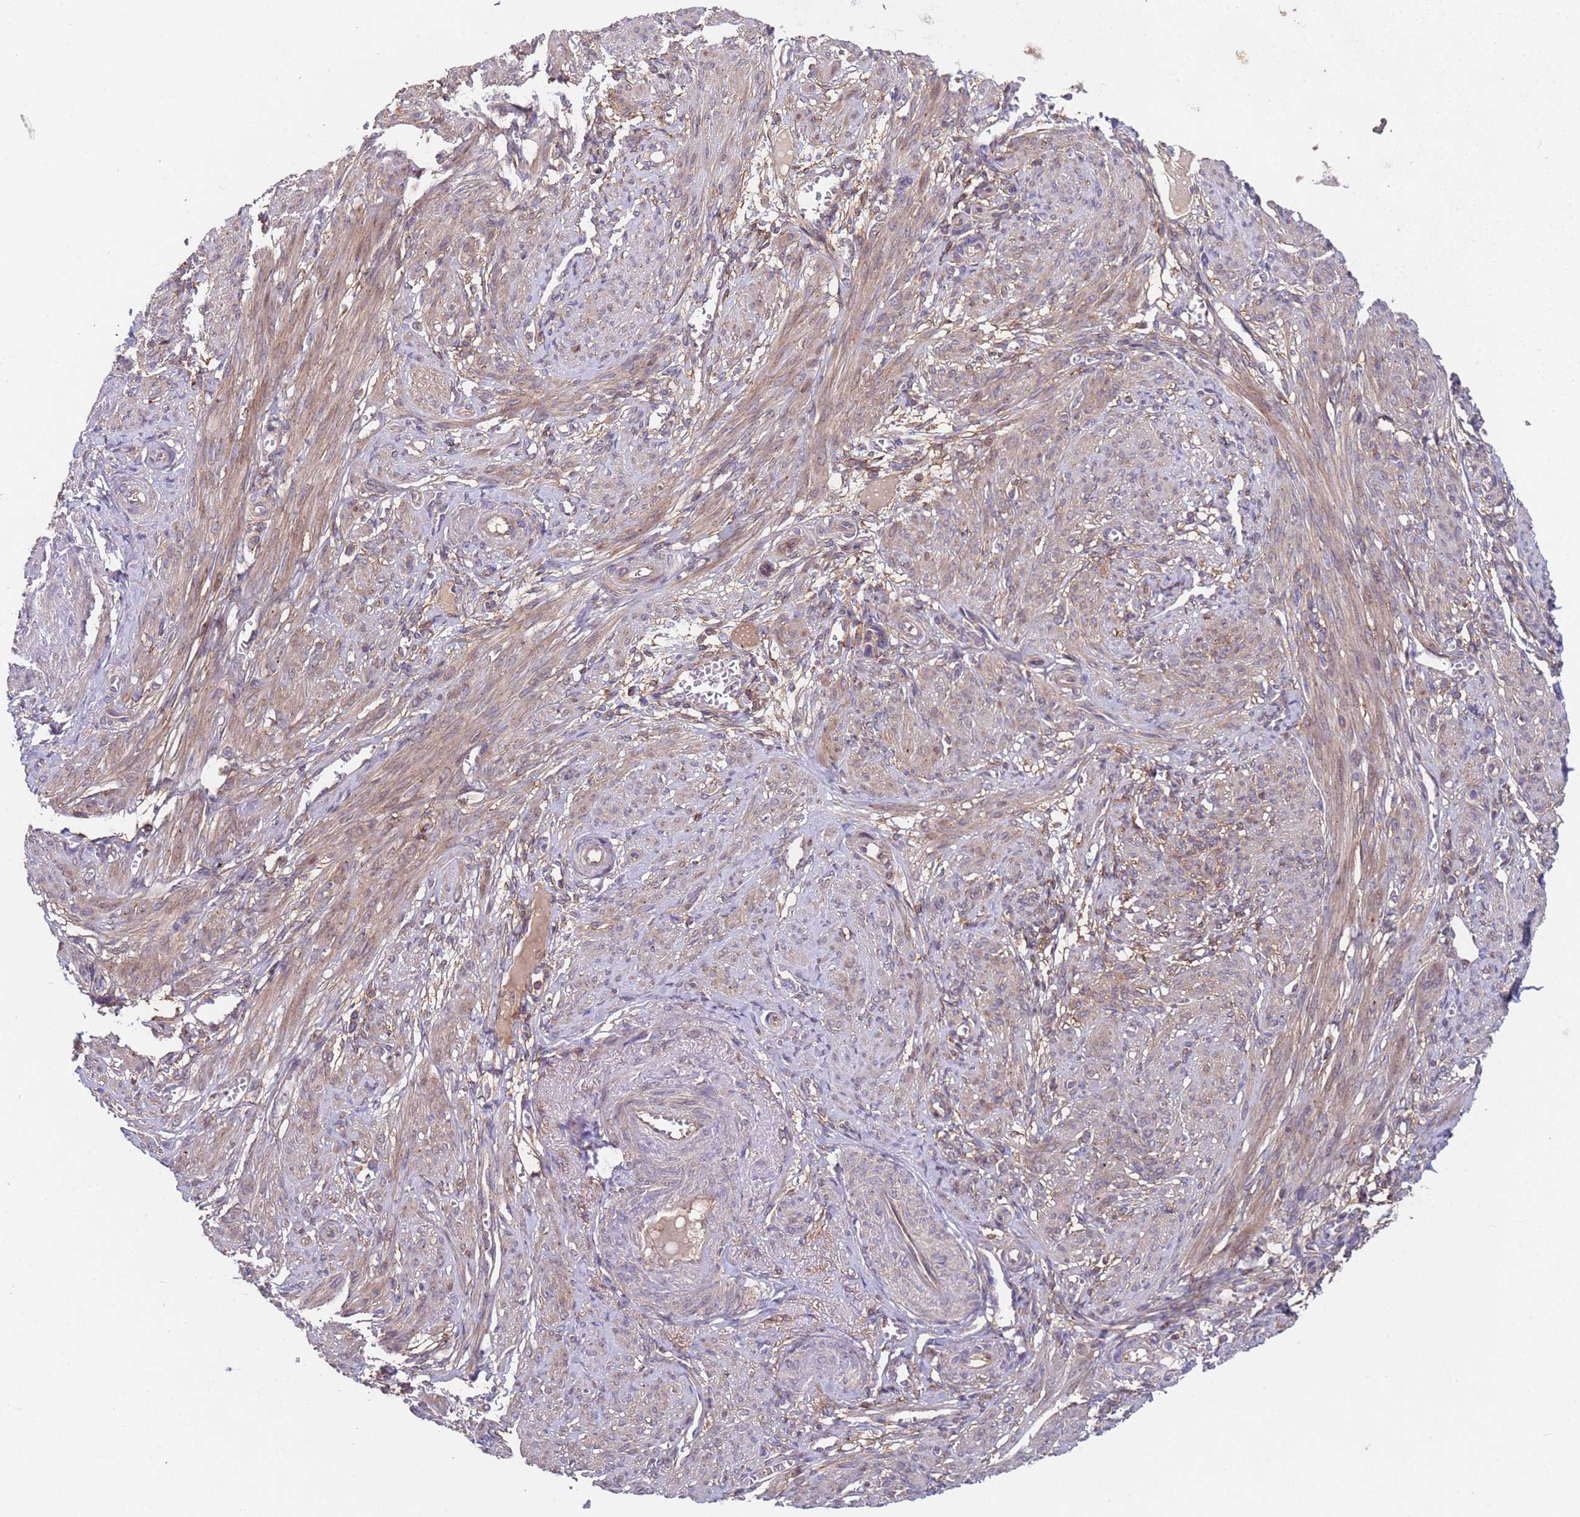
{"staining": {"intensity": "moderate", "quantity": ">75%", "location": "cytoplasmic/membranous"}, "tissue": "smooth muscle", "cell_type": "Smooth muscle cells", "image_type": "normal", "snomed": [{"axis": "morphology", "description": "Normal tissue, NOS"}, {"axis": "topography", "description": "Smooth muscle"}], "caption": "Smooth muscle stained with immunohistochemistry (IHC) exhibits moderate cytoplasmic/membranous expression in approximately >75% of smooth muscle cells. (IHC, brightfield microscopy, high magnification).", "gene": "ACAD8", "patient": {"sex": "female", "age": 39}}